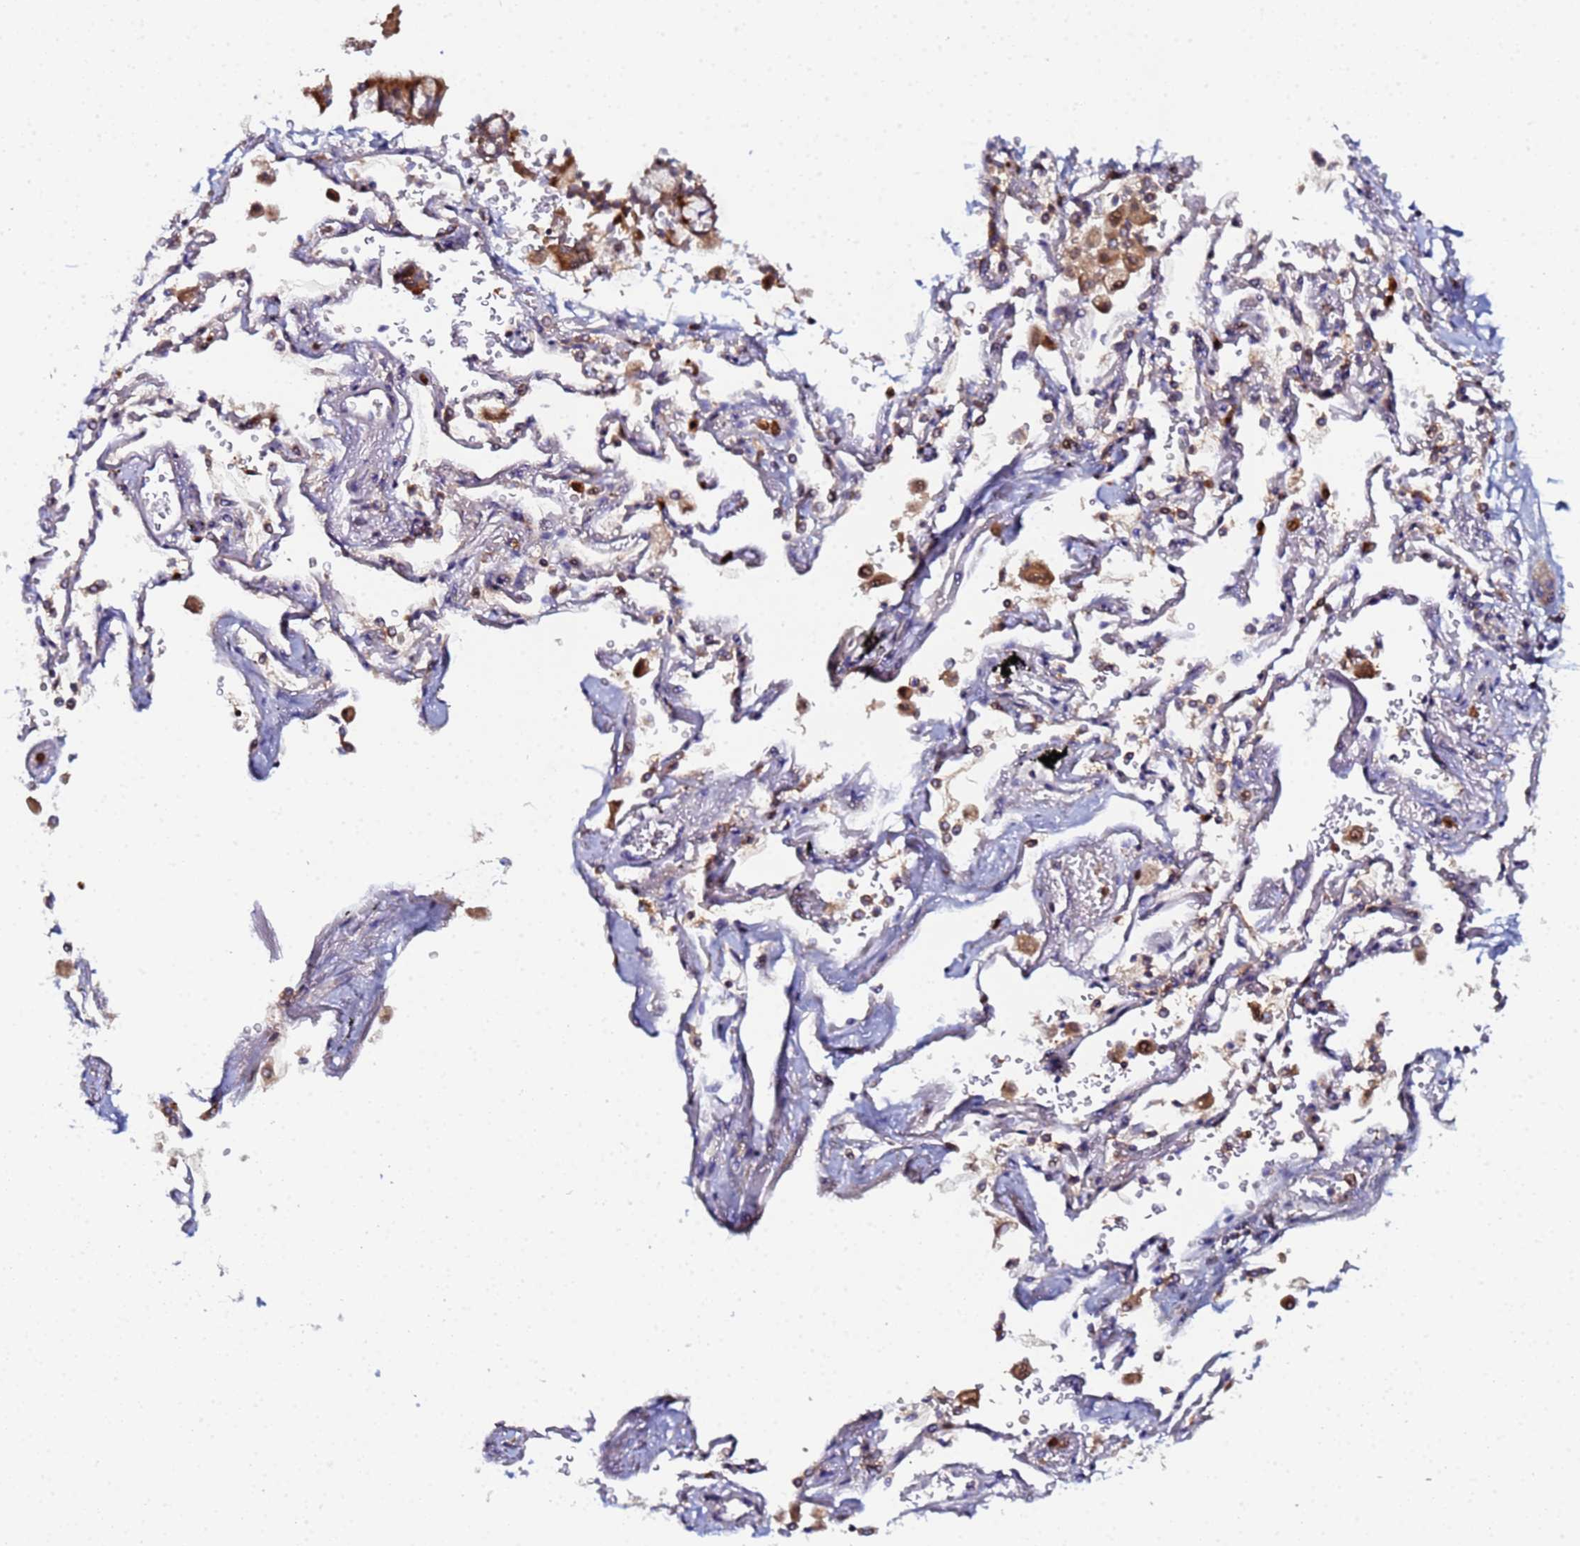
{"staining": {"intensity": "weak", "quantity": "<25%", "location": "cytoplasmic/membranous"}, "tissue": "adipose tissue", "cell_type": "Adipocytes", "image_type": "normal", "snomed": [{"axis": "morphology", "description": "Normal tissue, NOS"}, {"axis": "topography", "description": "Cartilage tissue"}], "caption": "A histopathology image of adipose tissue stained for a protein demonstrates no brown staining in adipocytes. (DAB (3,3'-diaminobenzidine) IHC with hematoxylin counter stain).", "gene": "CCDC127", "patient": {"sex": "male", "age": 73}}